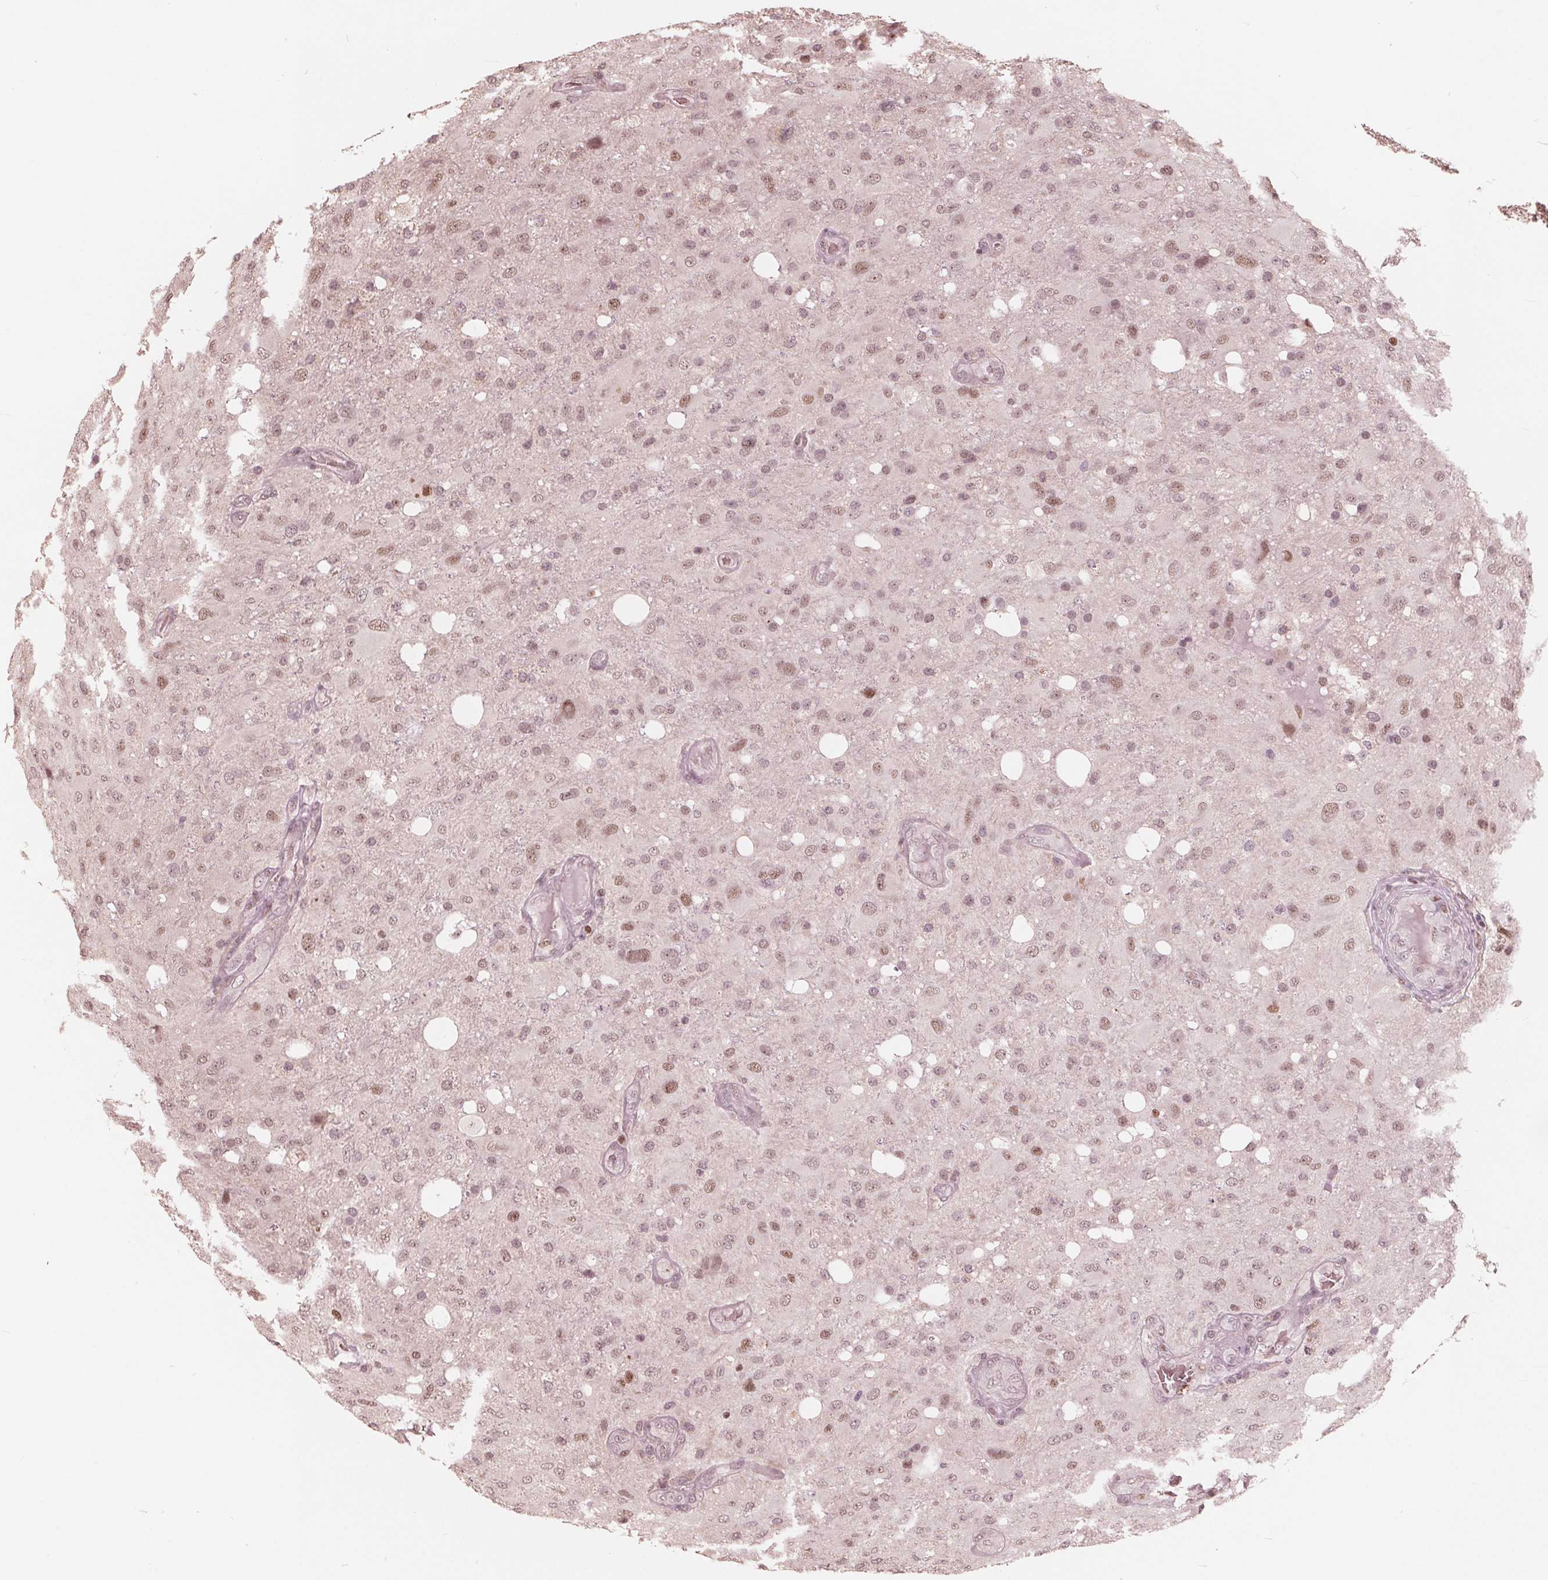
{"staining": {"intensity": "weak", "quantity": "25%-75%", "location": "nuclear"}, "tissue": "glioma", "cell_type": "Tumor cells", "image_type": "cancer", "snomed": [{"axis": "morphology", "description": "Glioma, malignant, High grade"}, {"axis": "topography", "description": "Brain"}], "caption": "Glioma was stained to show a protein in brown. There is low levels of weak nuclear positivity in about 25%-75% of tumor cells. Using DAB (brown) and hematoxylin (blue) stains, captured at high magnification using brightfield microscopy.", "gene": "HIRIP3", "patient": {"sex": "male", "age": 53}}